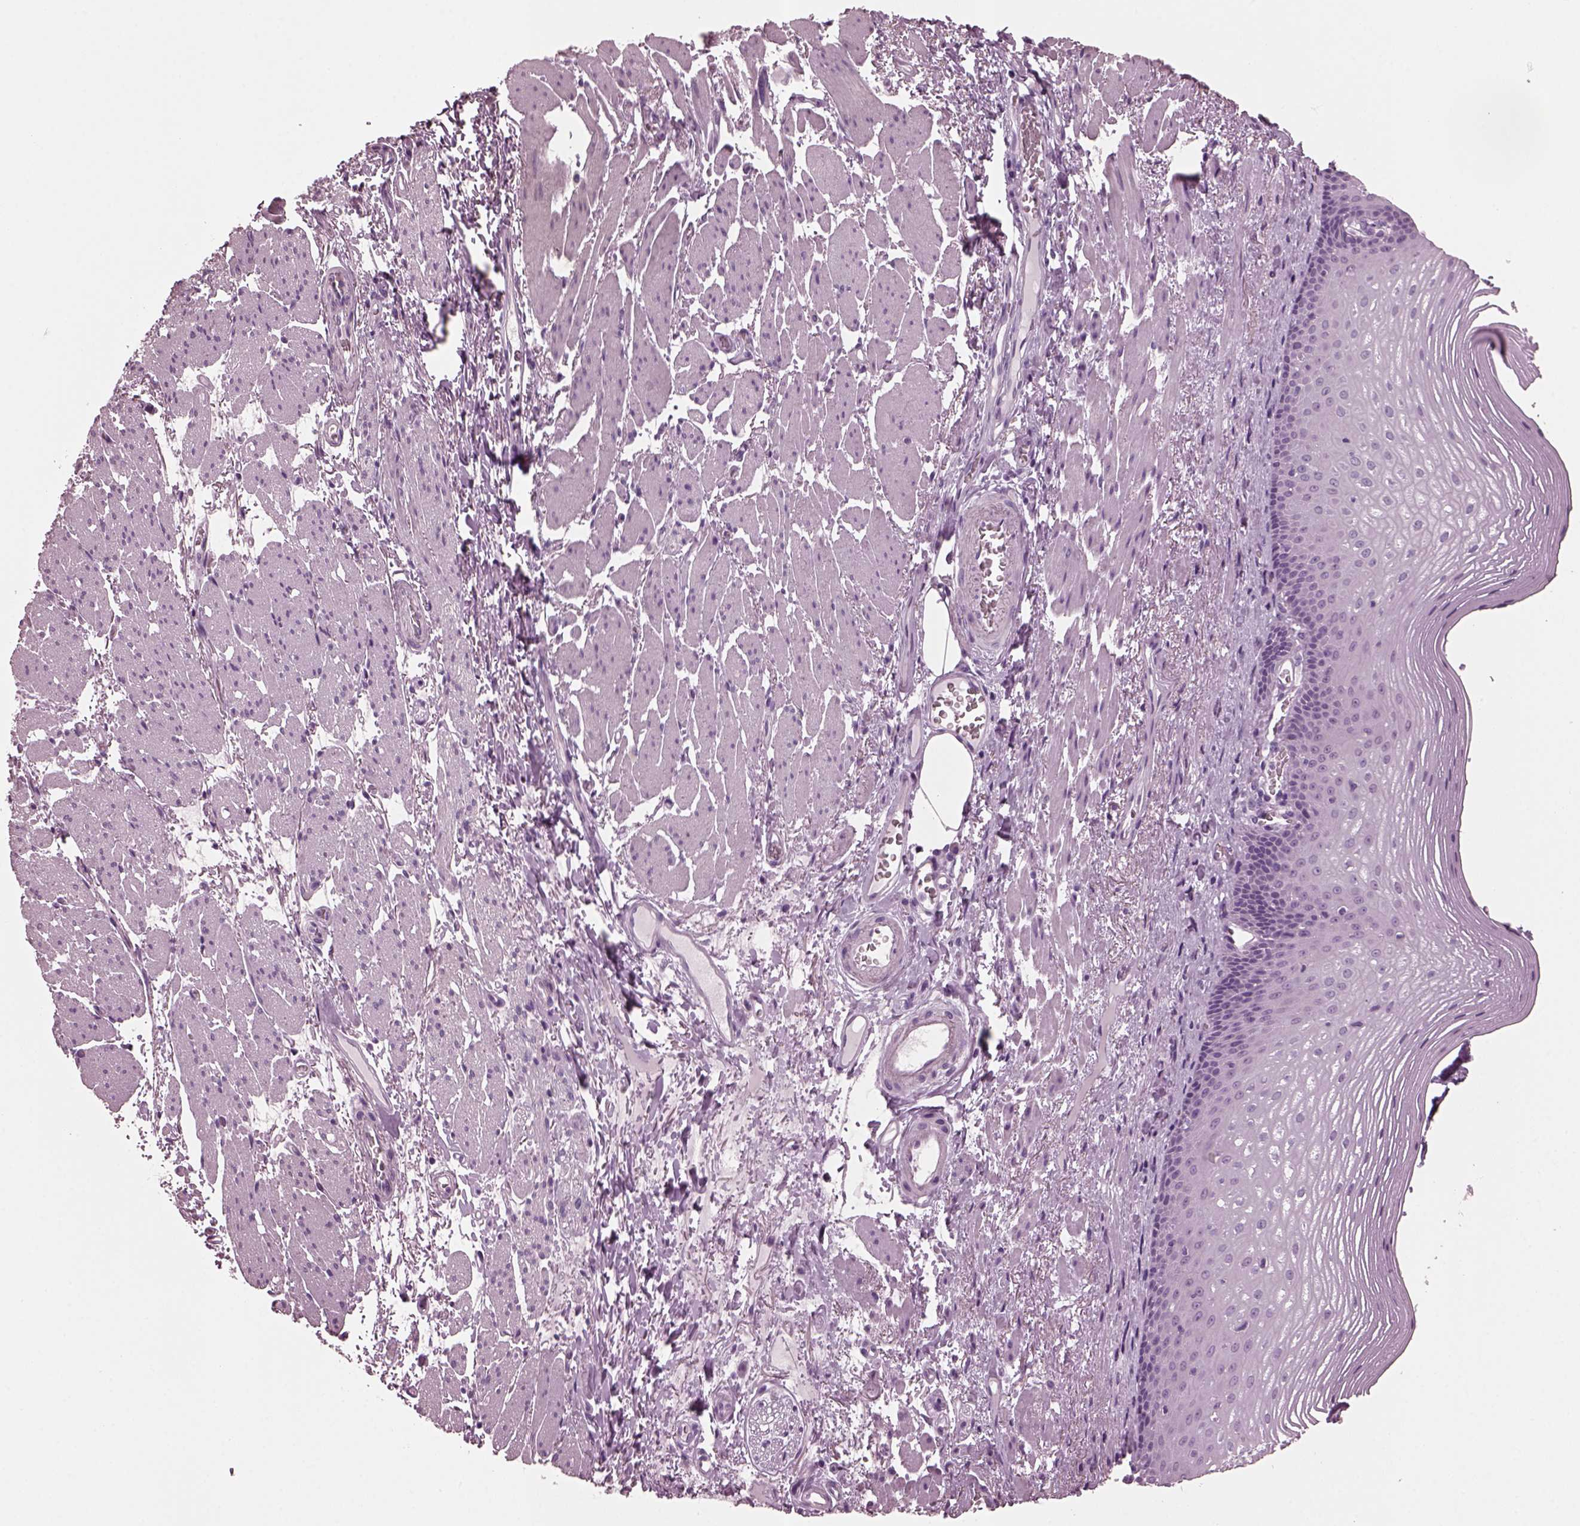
{"staining": {"intensity": "negative", "quantity": "none", "location": "none"}, "tissue": "esophagus", "cell_type": "Squamous epithelial cells", "image_type": "normal", "snomed": [{"axis": "morphology", "description": "Normal tissue, NOS"}, {"axis": "topography", "description": "Esophagus"}], "caption": "High power microscopy photomicrograph of an immunohistochemistry histopathology image of normal esophagus, revealing no significant positivity in squamous epithelial cells.", "gene": "SLC6A17", "patient": {"sex": "male", "age": 76}}